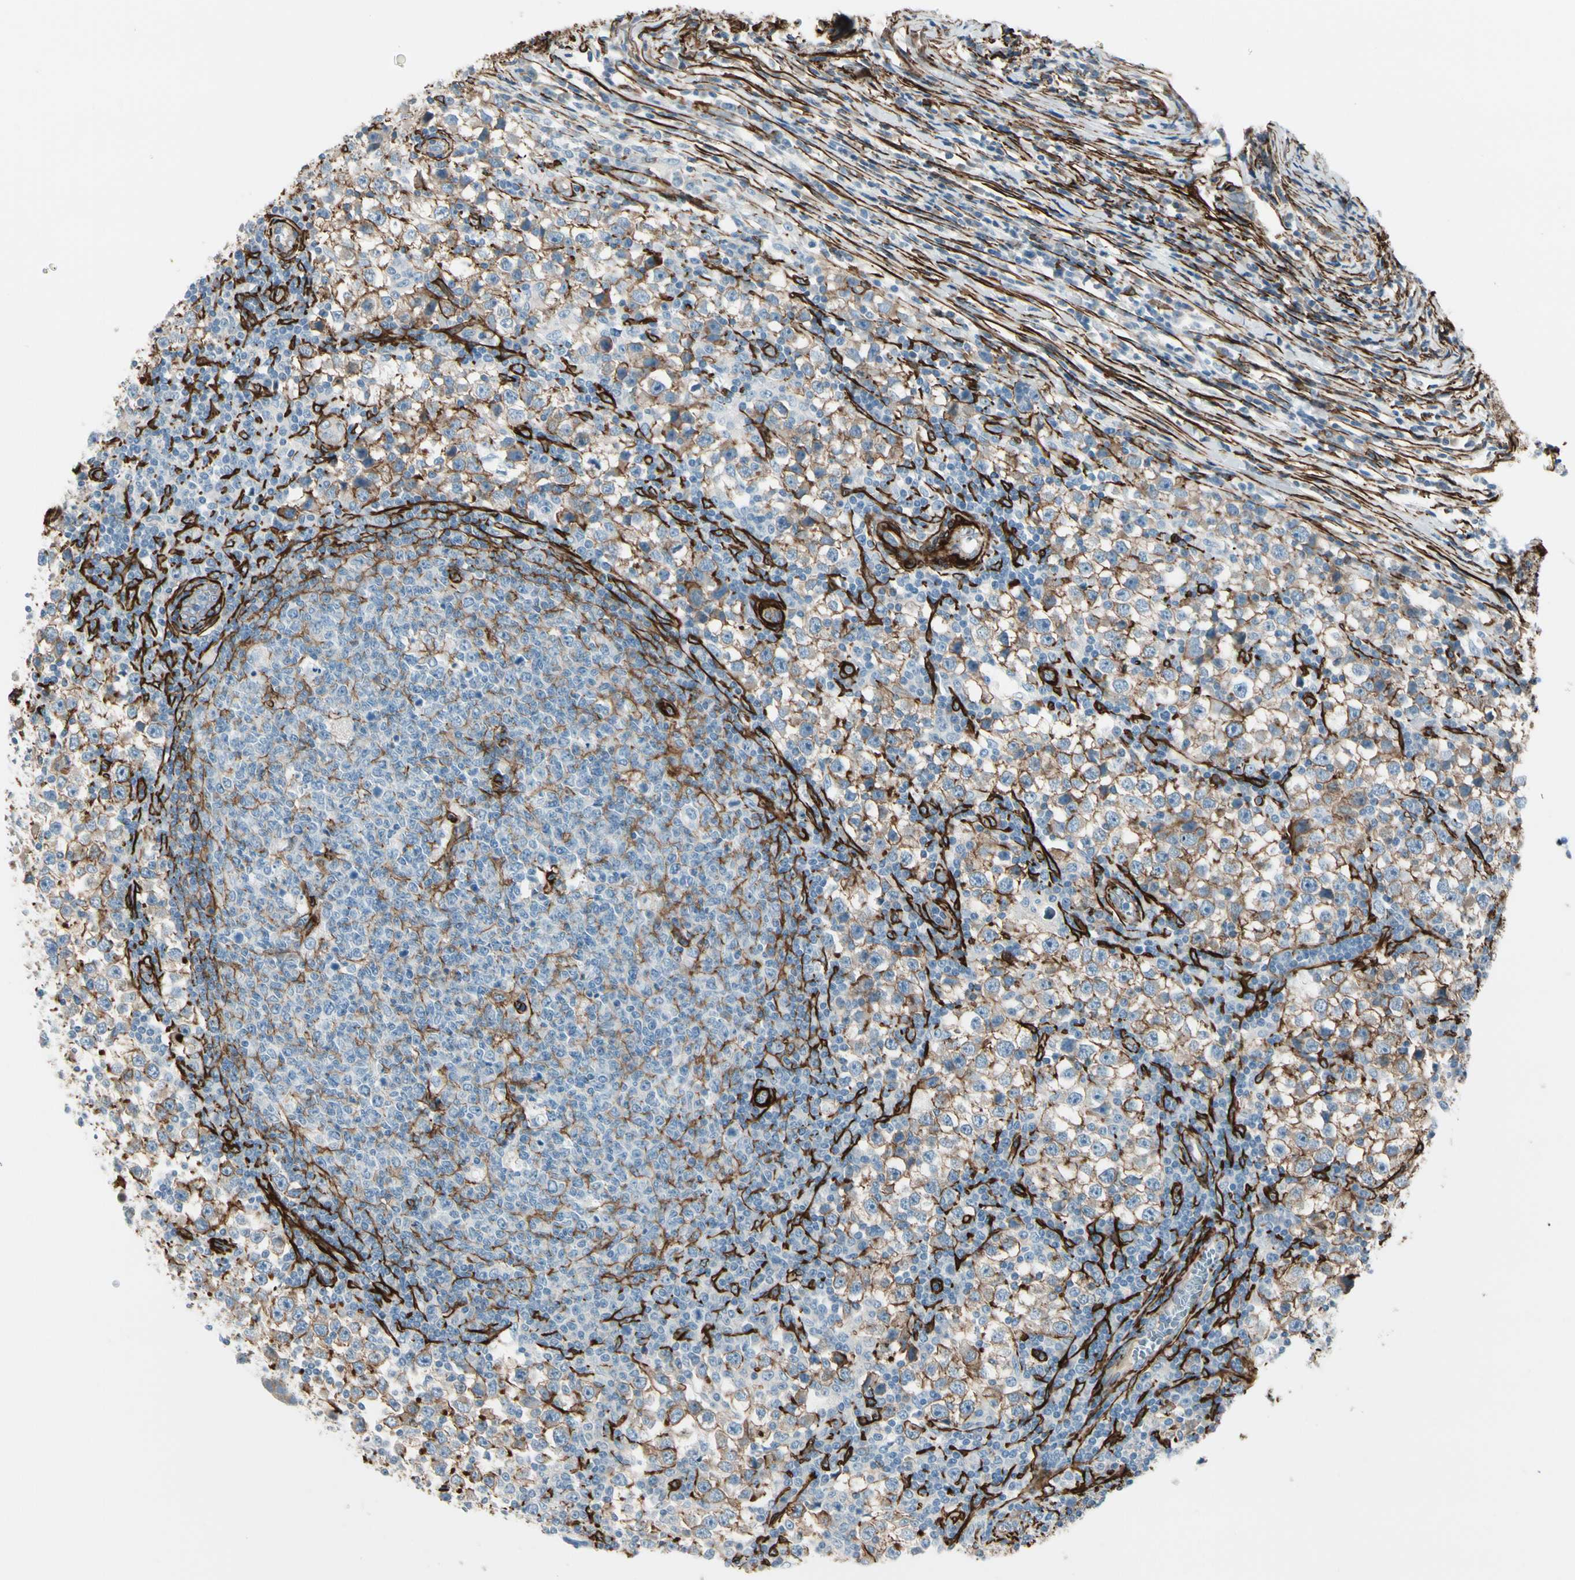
{"staining": {"intensity": "moderate", "quantity": ">75%", "location": "cytoplasmic/membranous"}, "tissue": "testis cancer", "cell_type": "Tumor cells", "image_type": "cancer", "snomed": [{"axis": "morphology", "description": "Seminoma, NOS"}, {"axis": "topography", "description": "Testis"}], "caption": "Protein staining exhibits moderate cytoplasmic/membranous expression in approximately >75% of tumor cells in testis cancer (seminoma).", "gene": "CALD1", "patient": {"sex": "male", "age": 65}}